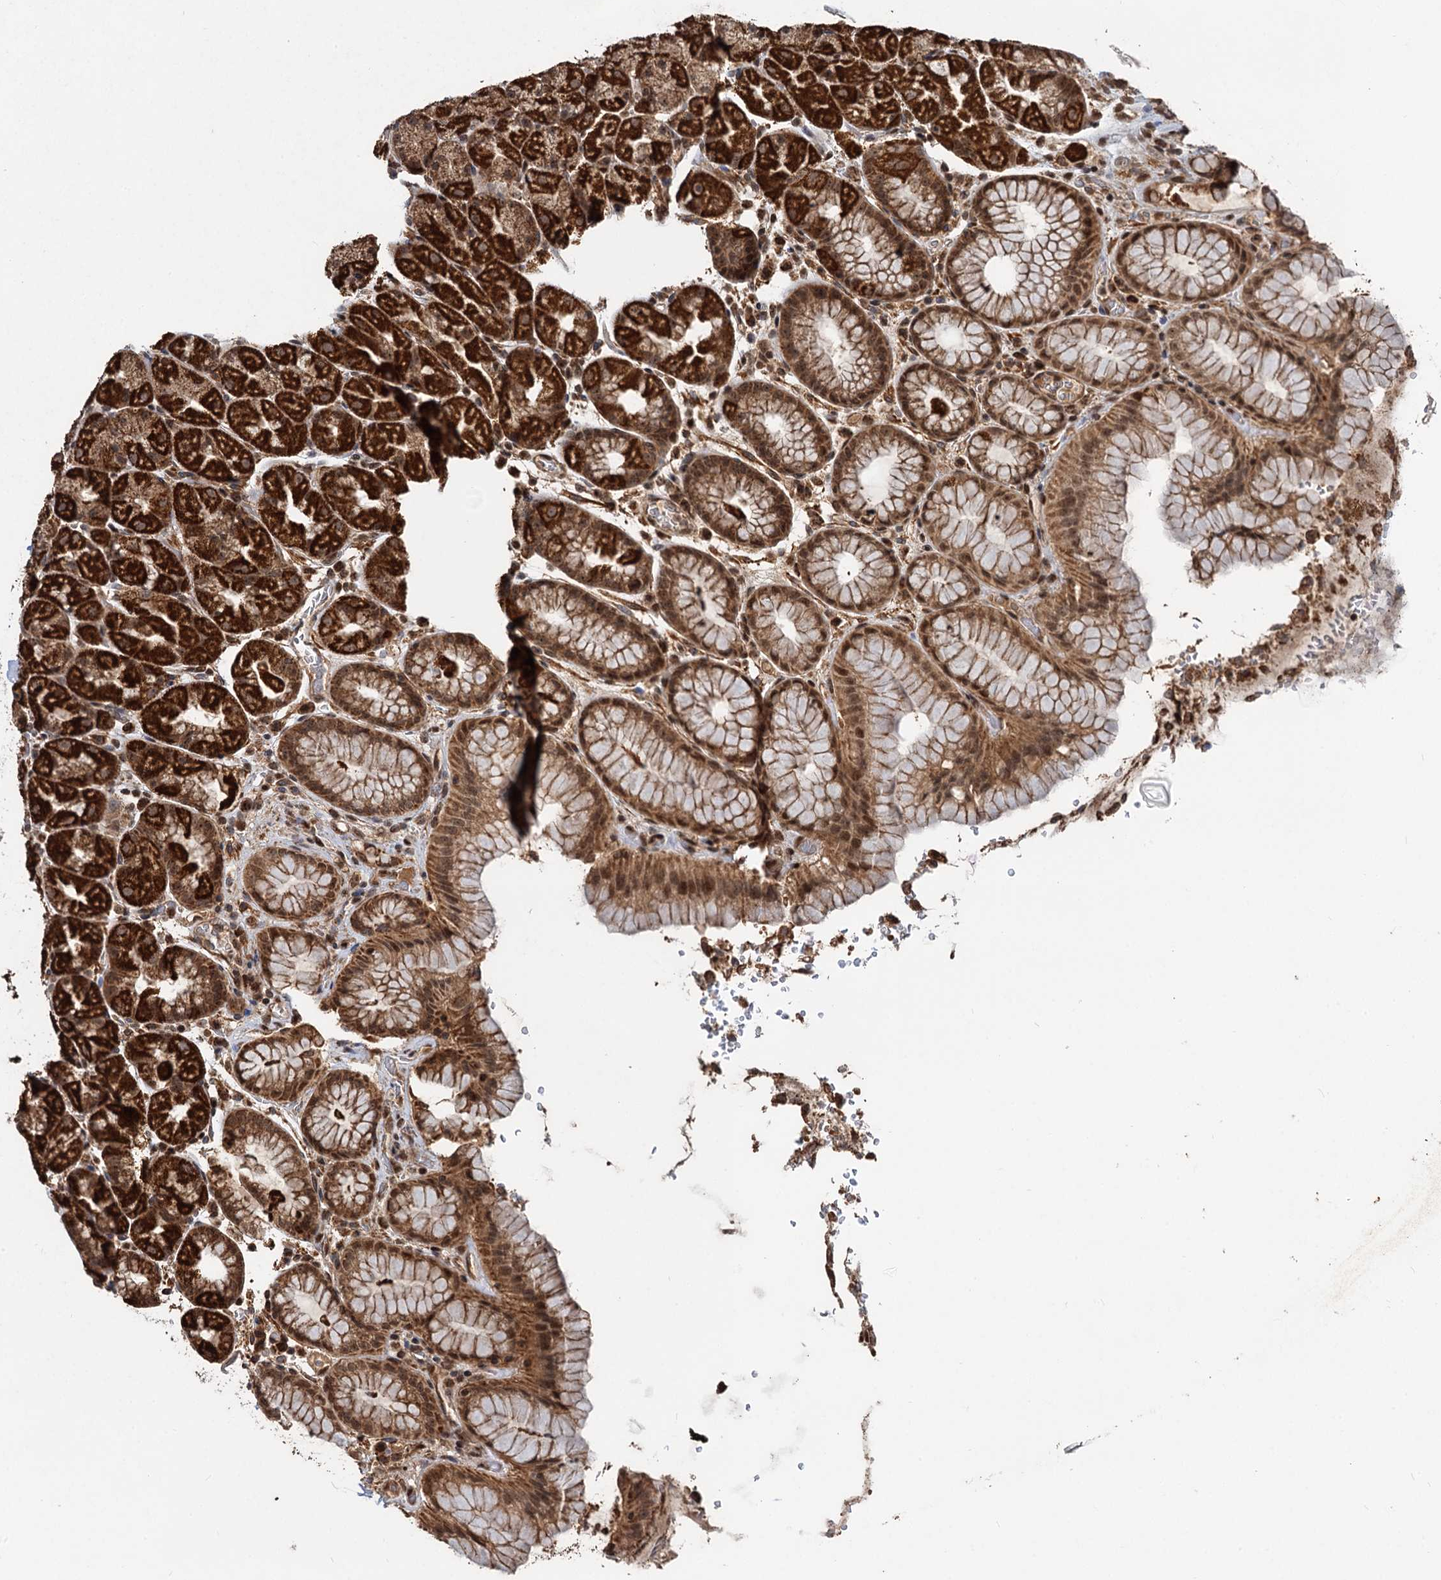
{"staining": {"intensity": "strong", "quantity": ">75%", "location": "cytoplasmic/membranous,nuclear"}, "tissue": "stomach", "cell_type": "Glandular cells", "image_type": "normal", "snomed": [{"axis": "morphology", "description": "Normal tissue, NOS"}, {"axis": "topography", "description": "Stomach, upper"}, {"axis": "topography", "description": "Stomach, lower"}], "caption": "About >75% of glandular cells in unremarkable human stomach exhibit strong cytoplasmic/membranous,nuclear protein staining as visualized by brown immunohistochemical staining.", "gene": "CEP76", "patient": {"sex": "male", "age": 67}}